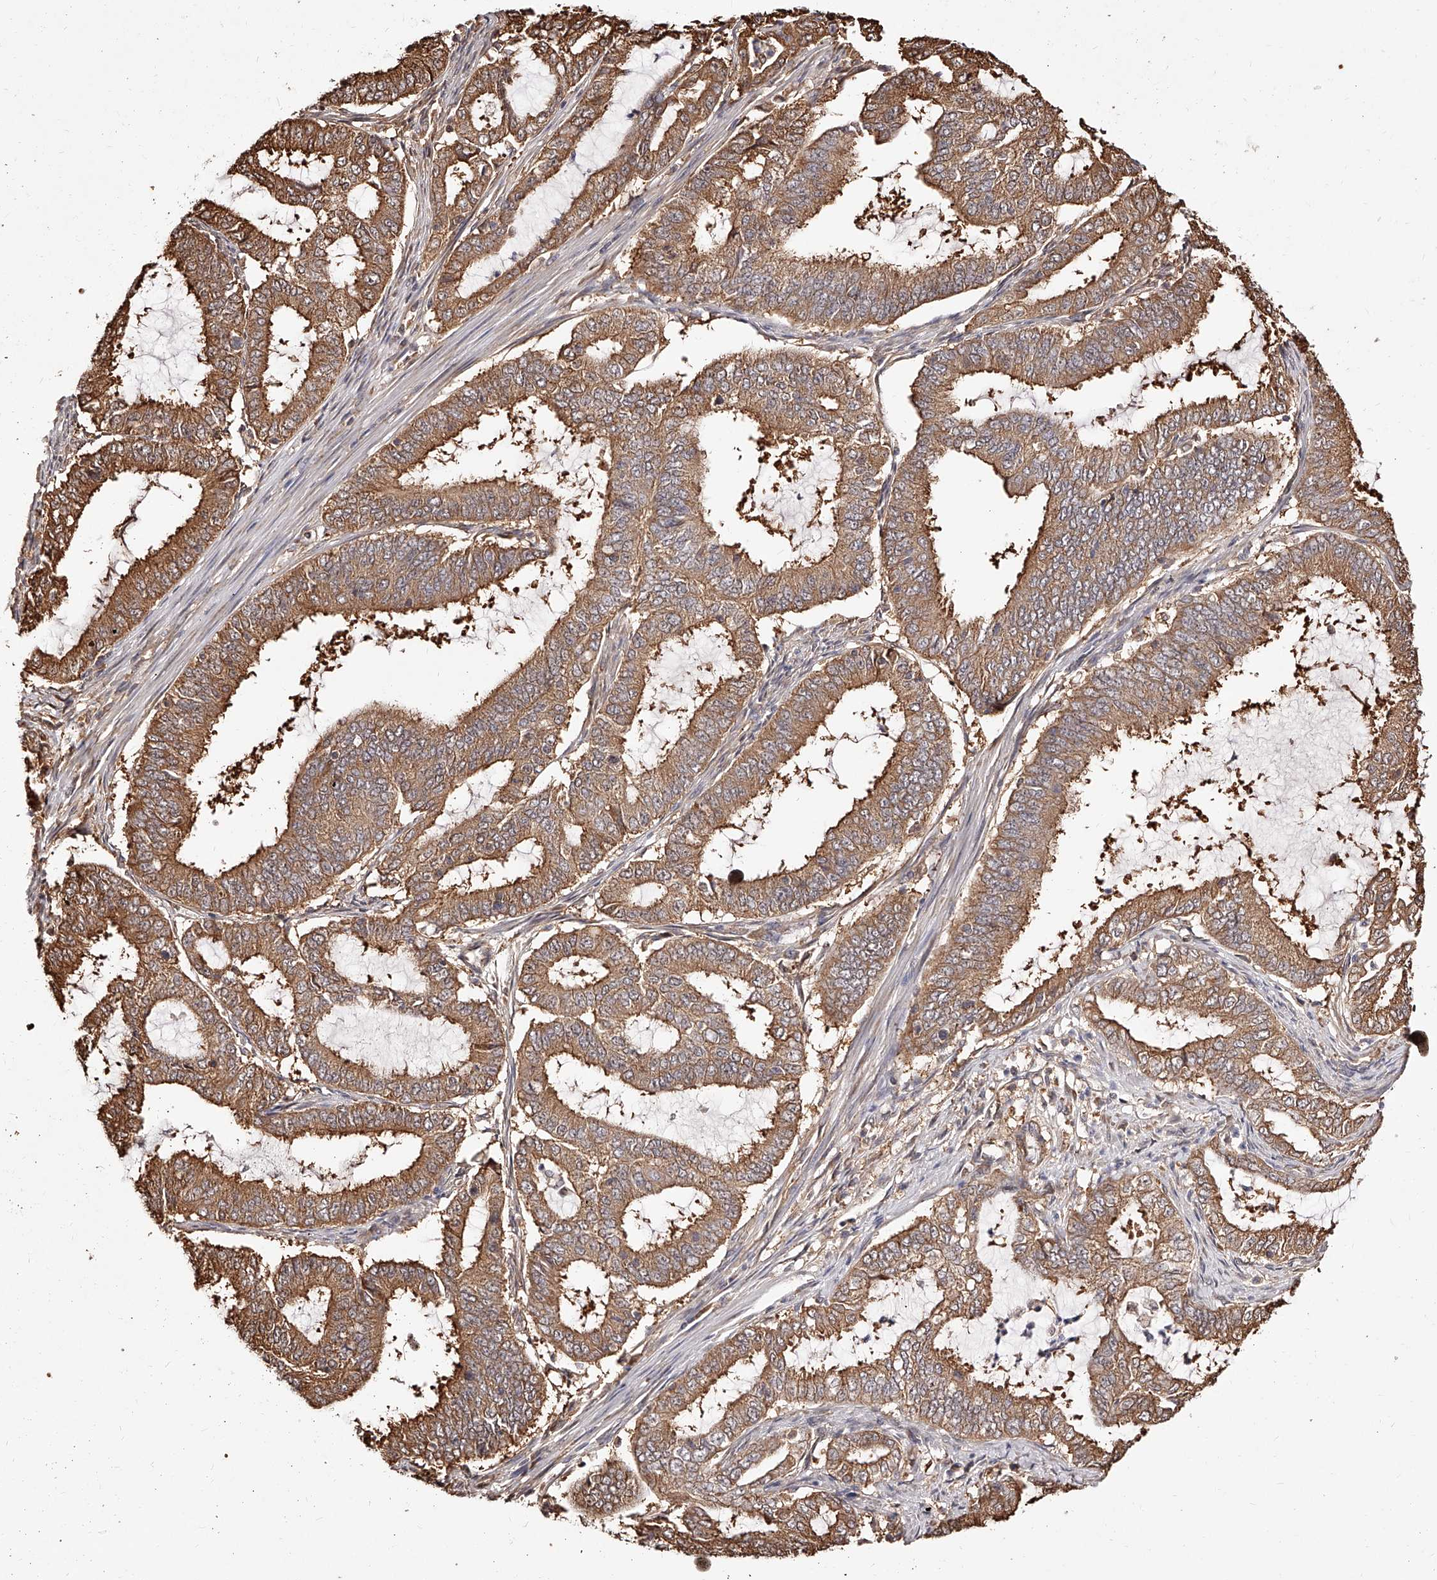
{"staining": {"intensity": "moderate", "quantity": ">75%", "location": "cytoplasmic/membranous"}, "tissue": "endometrial cancer", "cell_type": "Tumor cells", "image_type": "cancer", "snomed": [{"axis": "morphology", "description": "Adenocarcinoma, NOS"}, {"axis": "topography", "description": "Endometrium"}], "caption": "DAB (3,3'-diaminobenzidine) immunohistochemical staining of endometrial cancer displays moderate cytoplasmic/membranous protein staining in approximately >75% of tumor cells.", "gene": "ZNF582", "patient": {"sex": "female", "age": 51}}